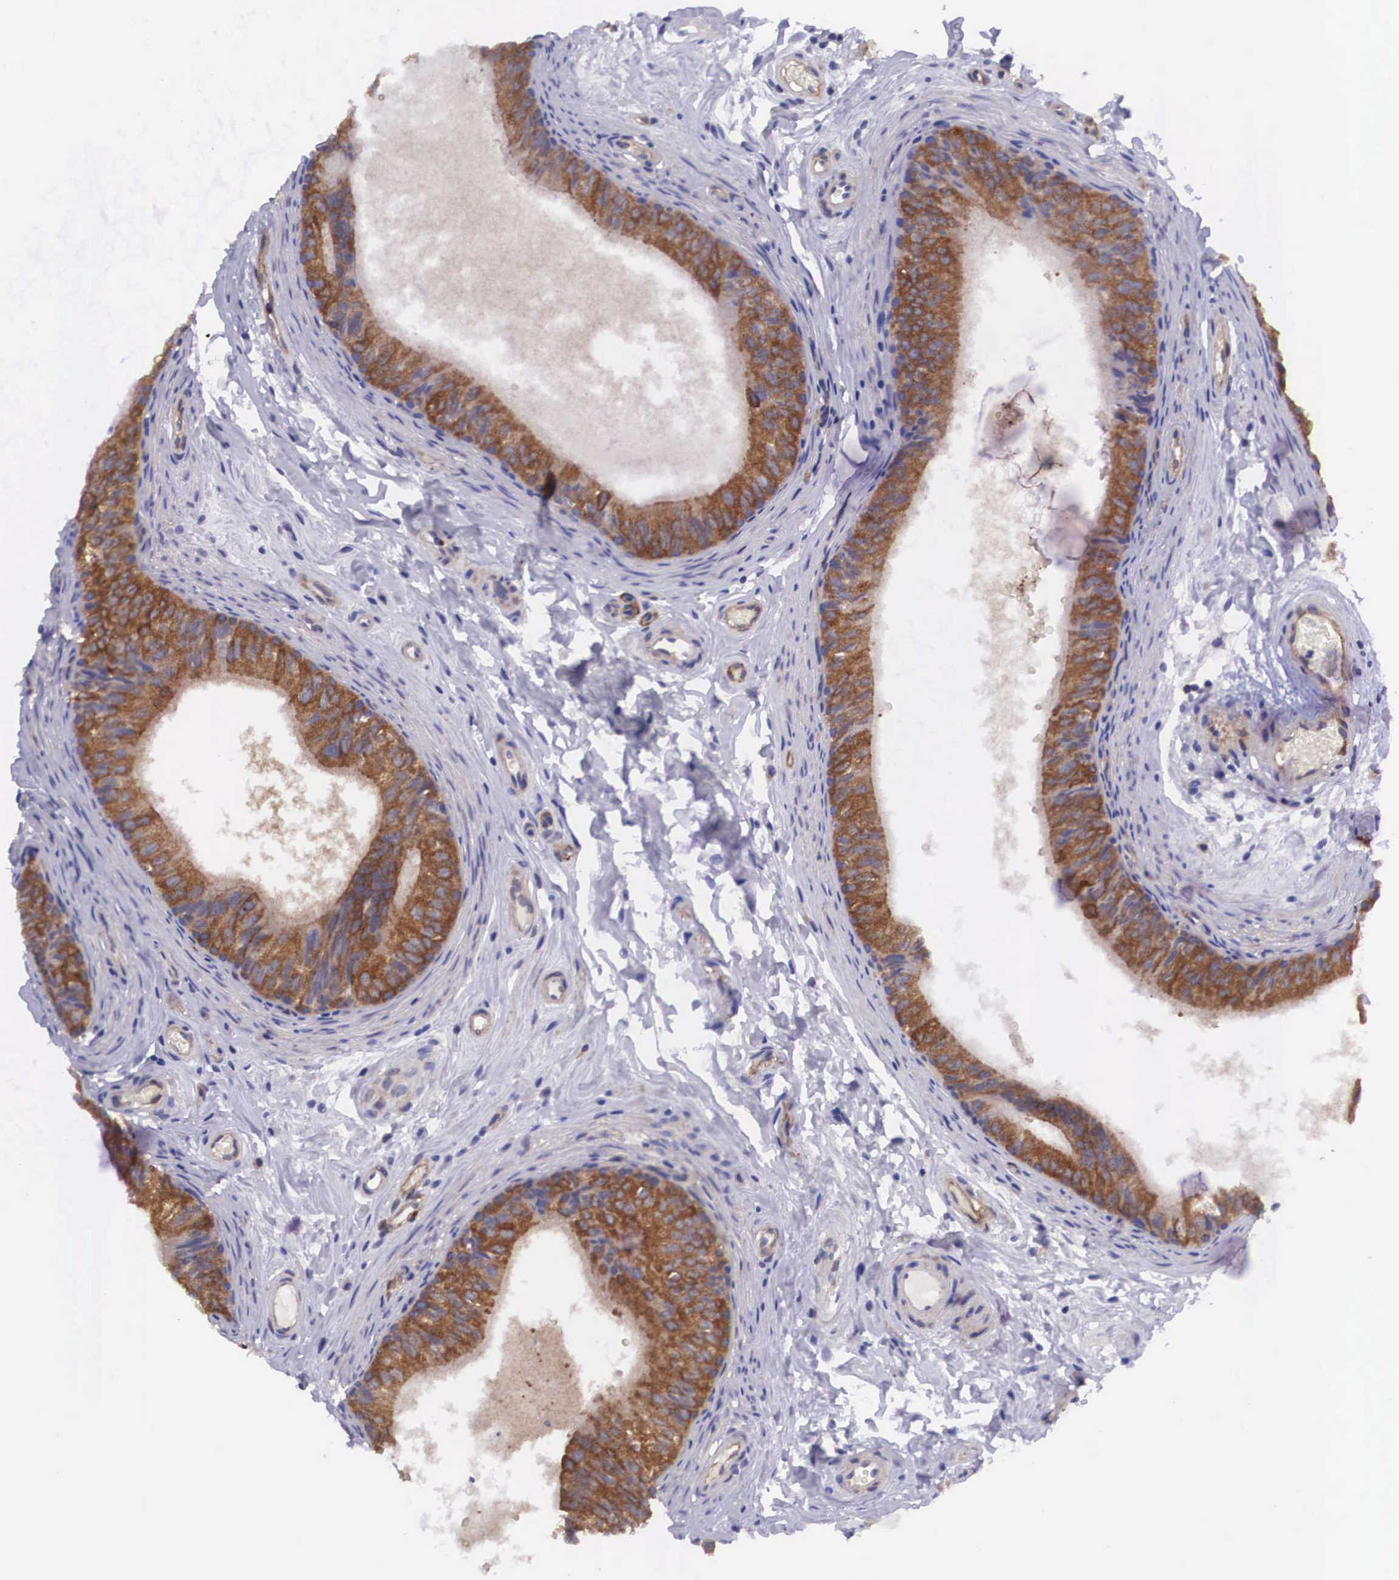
{"staining": {"intensity": "strong", "quantity": ">75%", "location": "cytoplasmic/membranous"}, "tissue": "epididymis", "cell_type": "Glandular cells", "image_type": "normal", "snomed": [{"axis": "morphology", "description": "Normal tissue, NOS"}, {"axis": "topography", "description": "Epididymis"}], "caption": "Brown immunohistochemical staining in benign human epididymis demonstrates strong cytoplasmic/membranous positivity in about >75% of glandular cells. (Stains: DAB (3,3'-diaminobenzidine) in brown, nuclei in blue, Microscopy: brightfield microscopy at high magnification).", "gene": "BCAR1", "patient": {"sex": "male", "age": 23}}